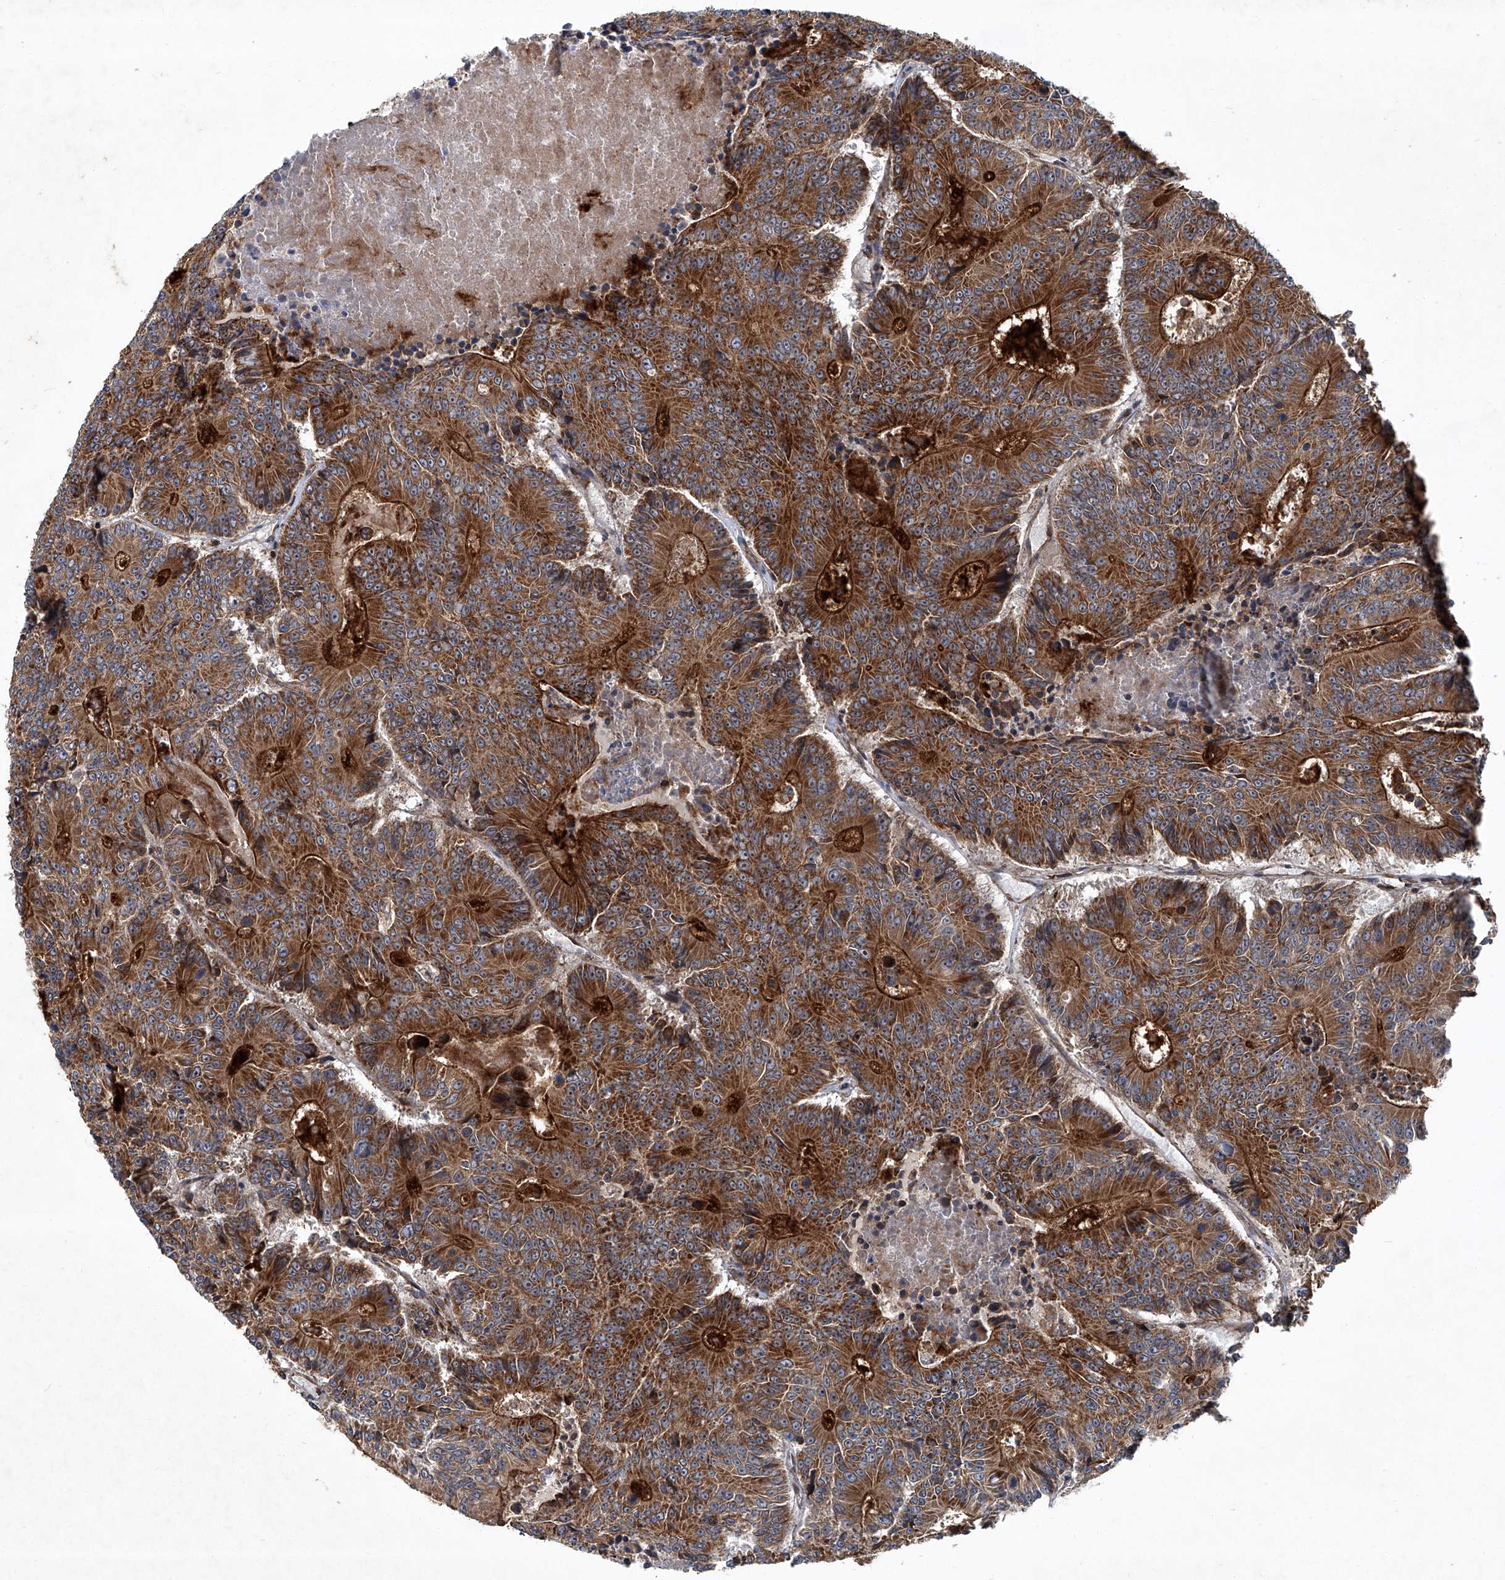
{"staining": {"intensity": "strong", "quantity": ">75%", "location": "cytoplasmic/membranous"}, "tissue": "colorectal cancer", "cell_type": "Tumor cells", "image_type": "cancer", "snomed": [{"axis": "morphology", "description": "Adenocarcinoma, NOS"}, {"axis": "topography", "description": "Colon"}], "caption": "There is high levels of strong cytoplasmic/membranous staining in tumor cells of adenocarcinoma (colorectal), as demonstrated by immunohistochemical staining (brown color).", "gene": "GPR132", "patient": {"sex": "male", "age": 83}}